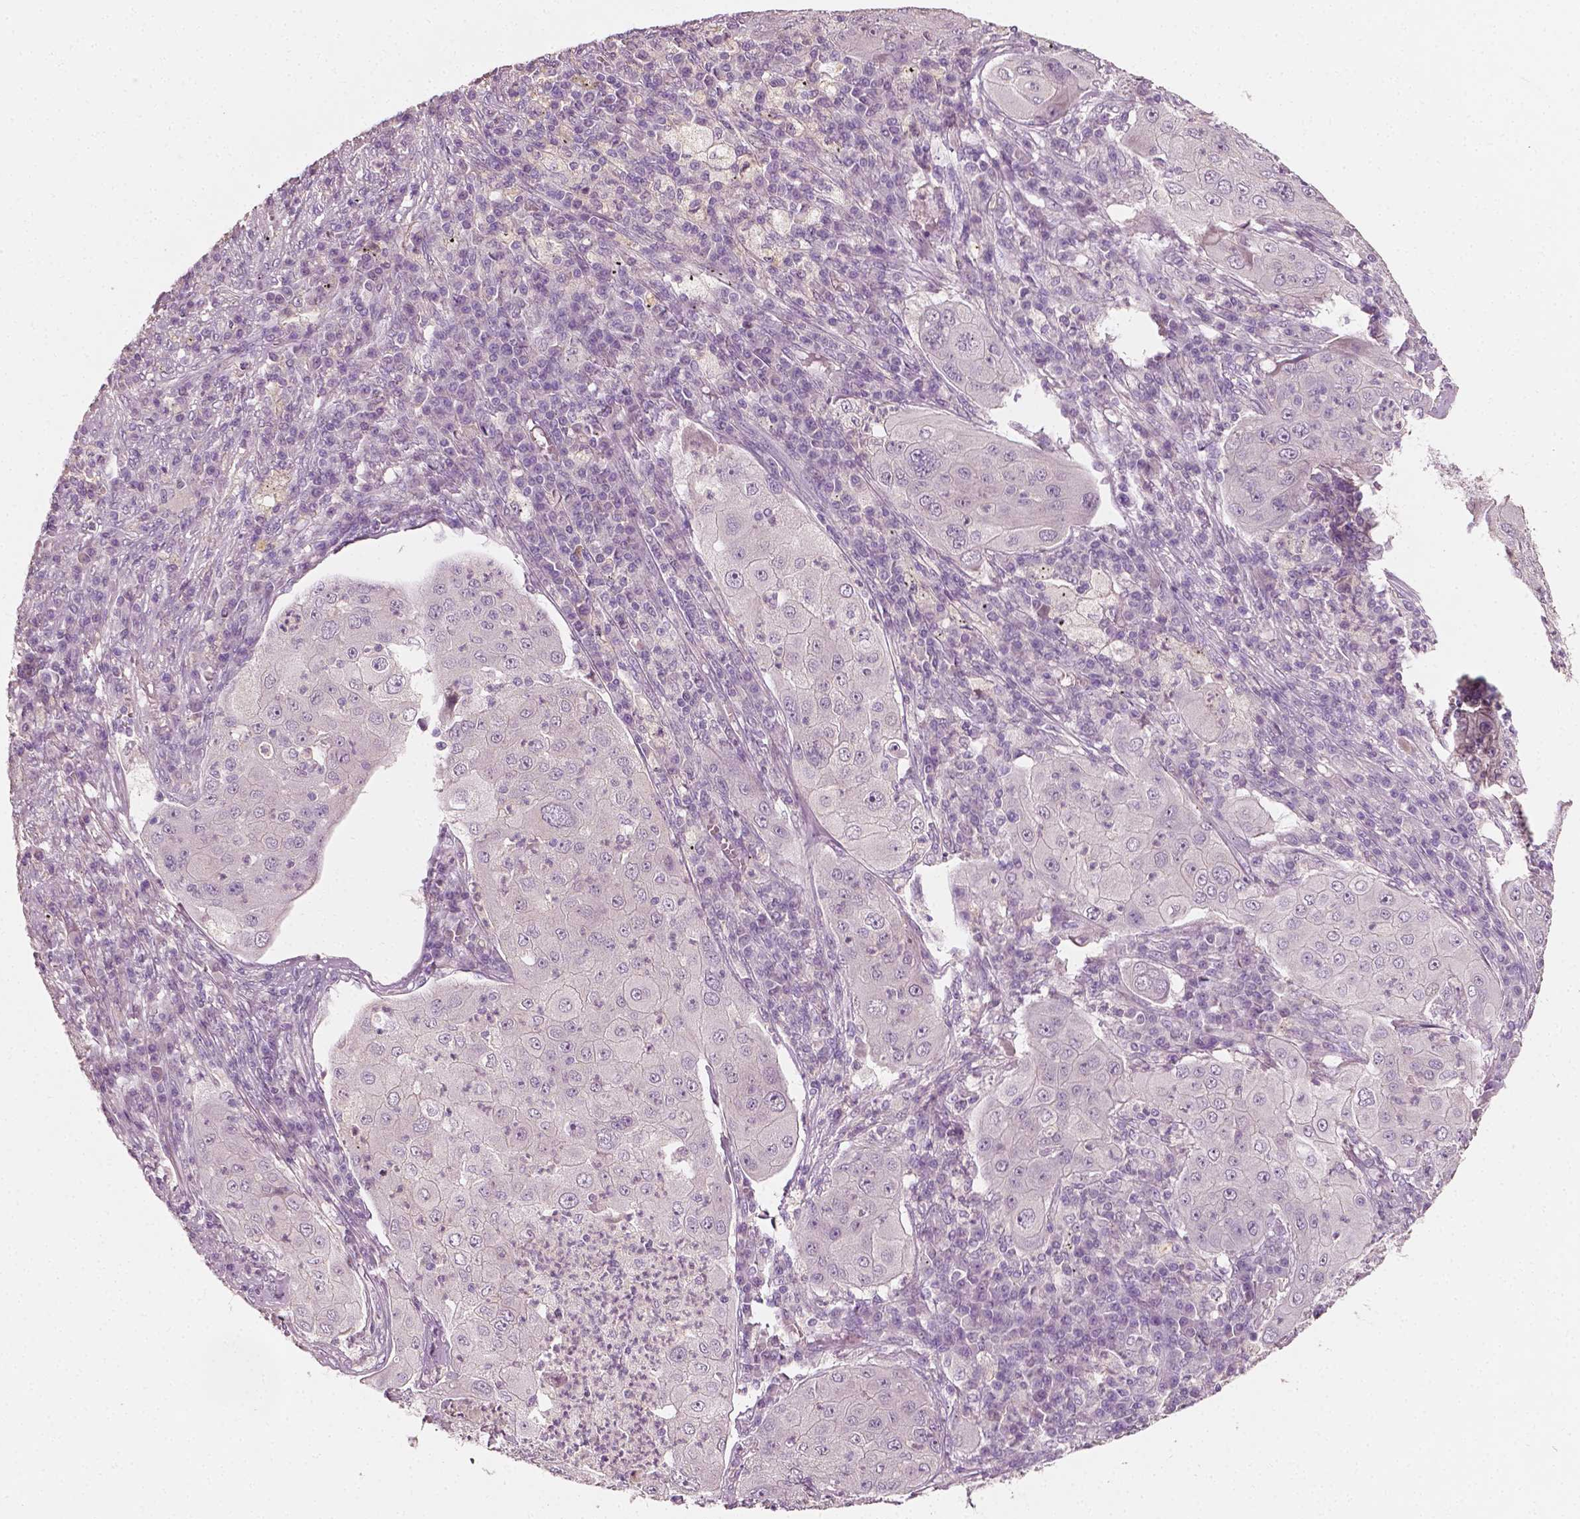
{"staining": {"intensity": "negative", "quantity": "none", "location": "none"}, "tissue": "lung cancer", "cell_type": "Tumor cells", "image_type": "cancer", "snomed": [{"axis": "morphology", "description": "Squamous cell carcinoma, NOS"}, {"axis": "topography", "description": "Lung"}], "caption": "The image demonstrates no significant expression in tumor cells of squamous cell carcinoma (lung).", "gene": "PLA2R1", "patient": {"sex": "female", "age": 59}}